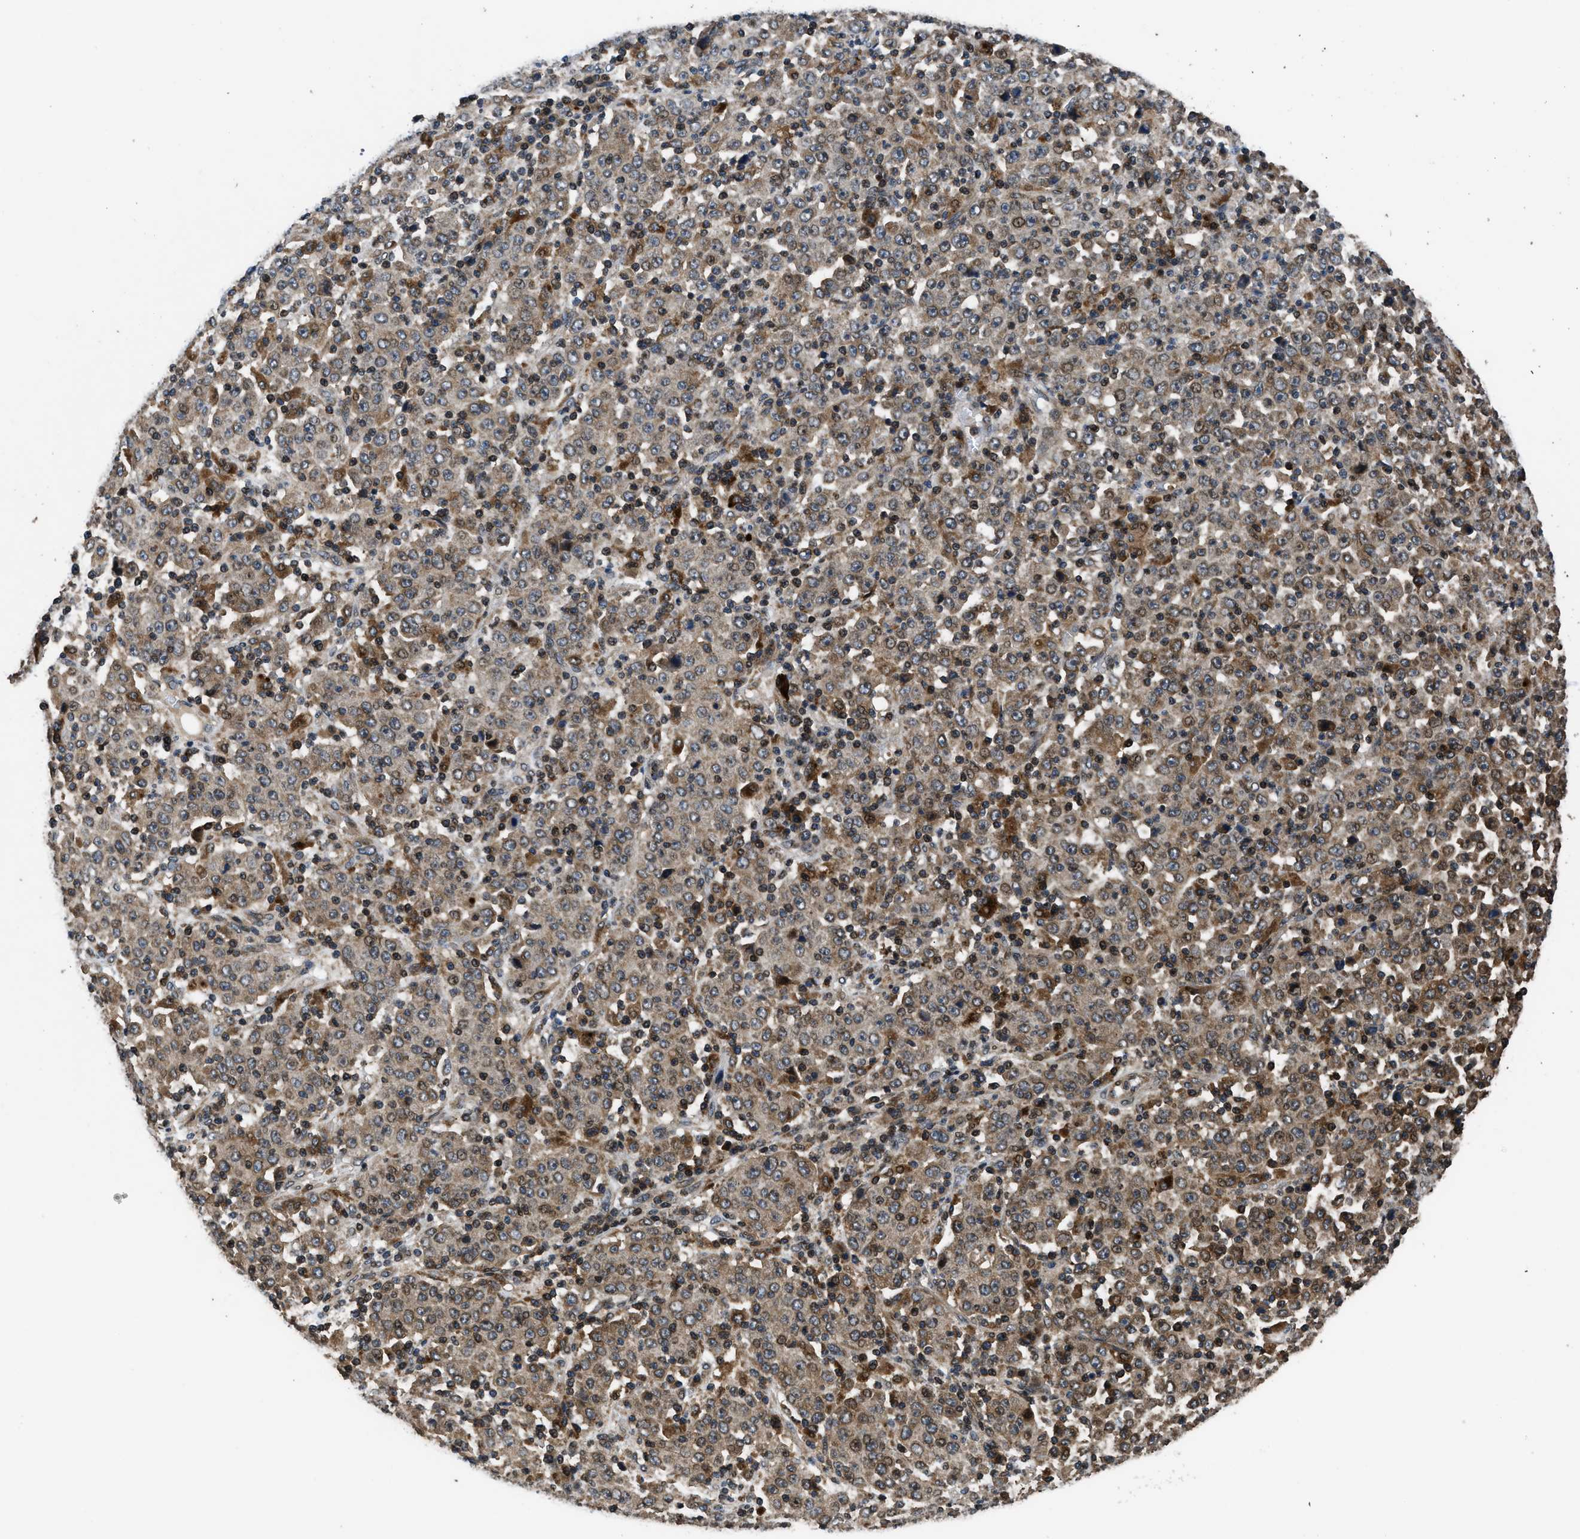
{"staining": {"intensity": "moderate", "quantity": ">75%", "location": "cytoplasmic/membranous"}, "tissue": "stomach cancer", "cell_type": "Tumor cells", "image_type": "cancer", "snomed": [{"axis": "morphology", "description": "Normal tissue, NOS"}, {"axis": "morphology", "description": "Adenocarcinoma, NOS"}, {"axis": "topography", "description": "Stomach, upper"}, {"axis": "topography", "description": "Stomach"}], "caption": "Stomach adenocarcinoma was stained to show a protein in brown. There is medium levels of moderate cytoplasmic/membranous staining in about >75% of tumor cells.", "gene": "CTBS", "patient": {"sex": "male", "age": 59}}